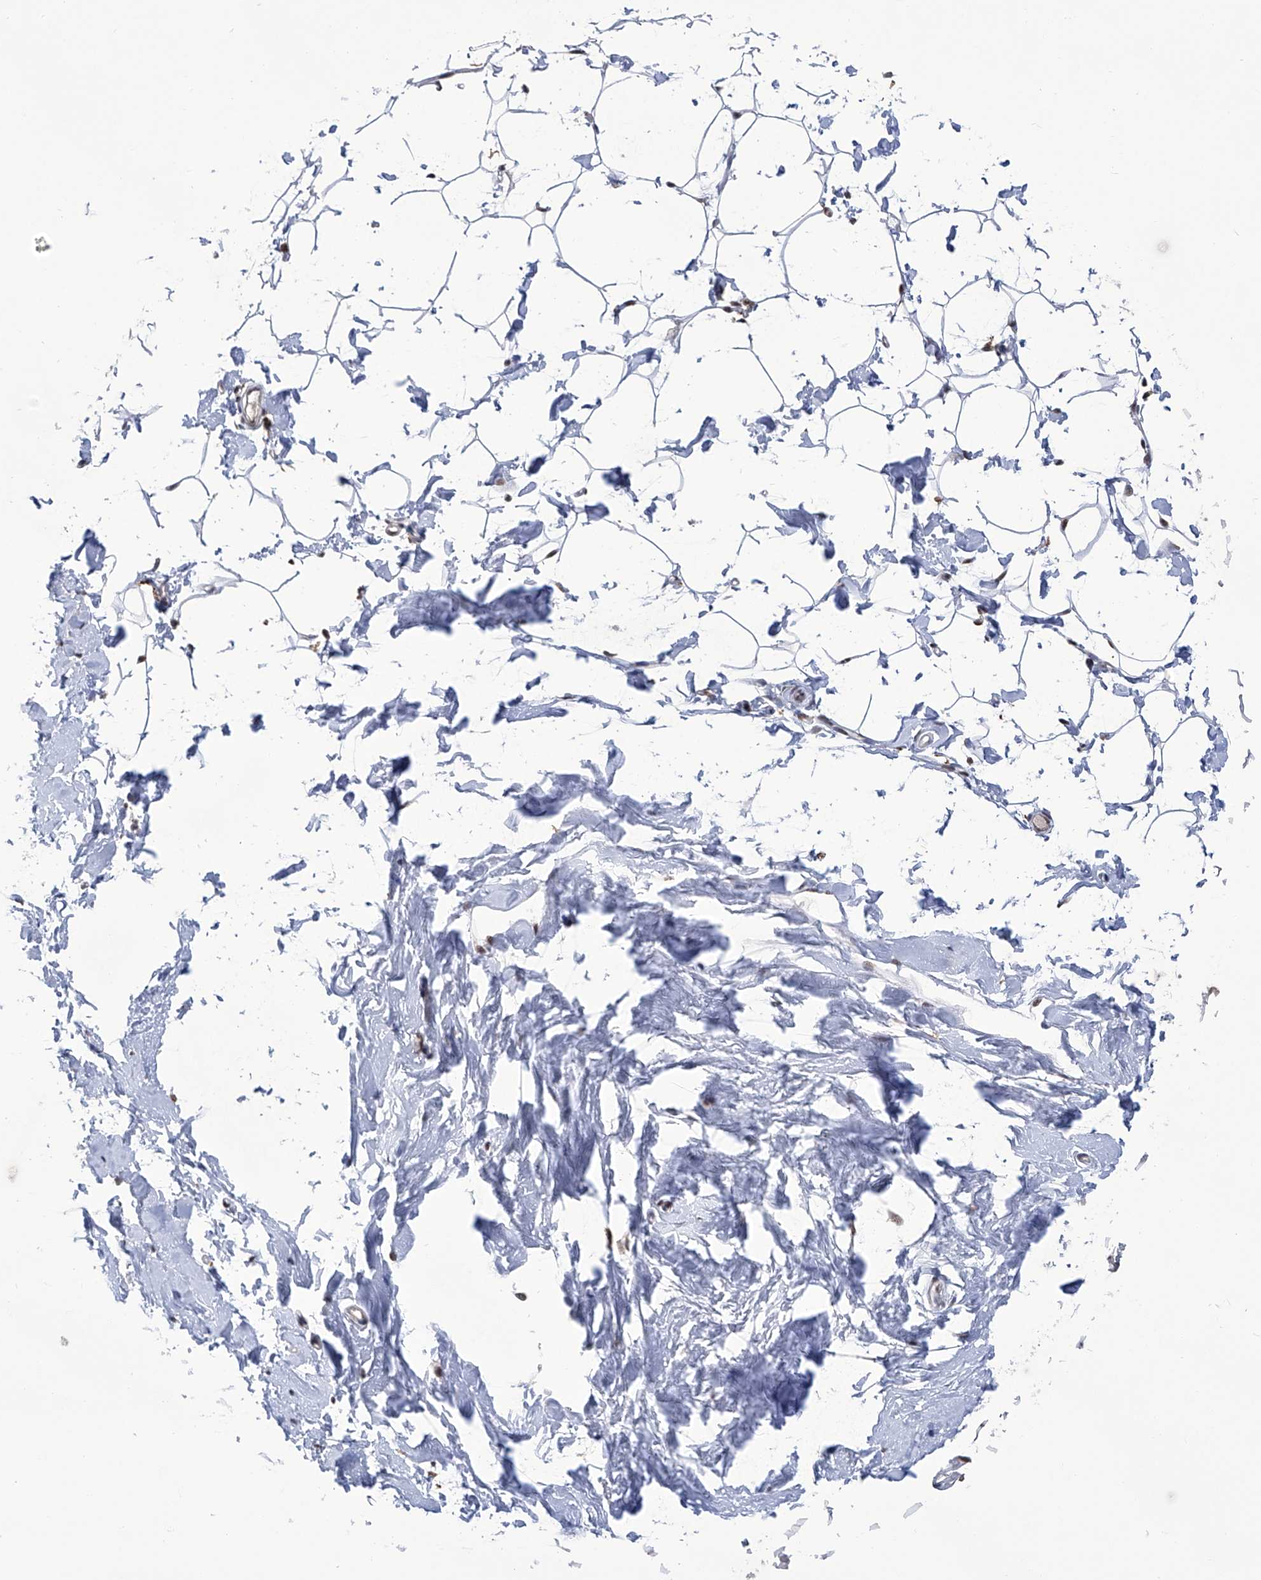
{"staining": {"intensity": "moderate", "quantity": ">75%", "location": "nuclear"}, "tissue": "adipose tissue", "cell_type": "Adipocytes", "image_type": "normal", "snomed": [{"axis": "morphology", "description": "Normal tissue, NOS"}, {"axis": "topography", "description": "Breast"}], "caption": "Immunohistochemical staining of benign adipose tissue reveals moderate nuclear protein positivity in about >75% of adipocytes. (DAB IHC, brown staining for protein, blue staining for nuclei).", "gene": "FBXL4", "patient": {"sex": "female", "age": 23}}